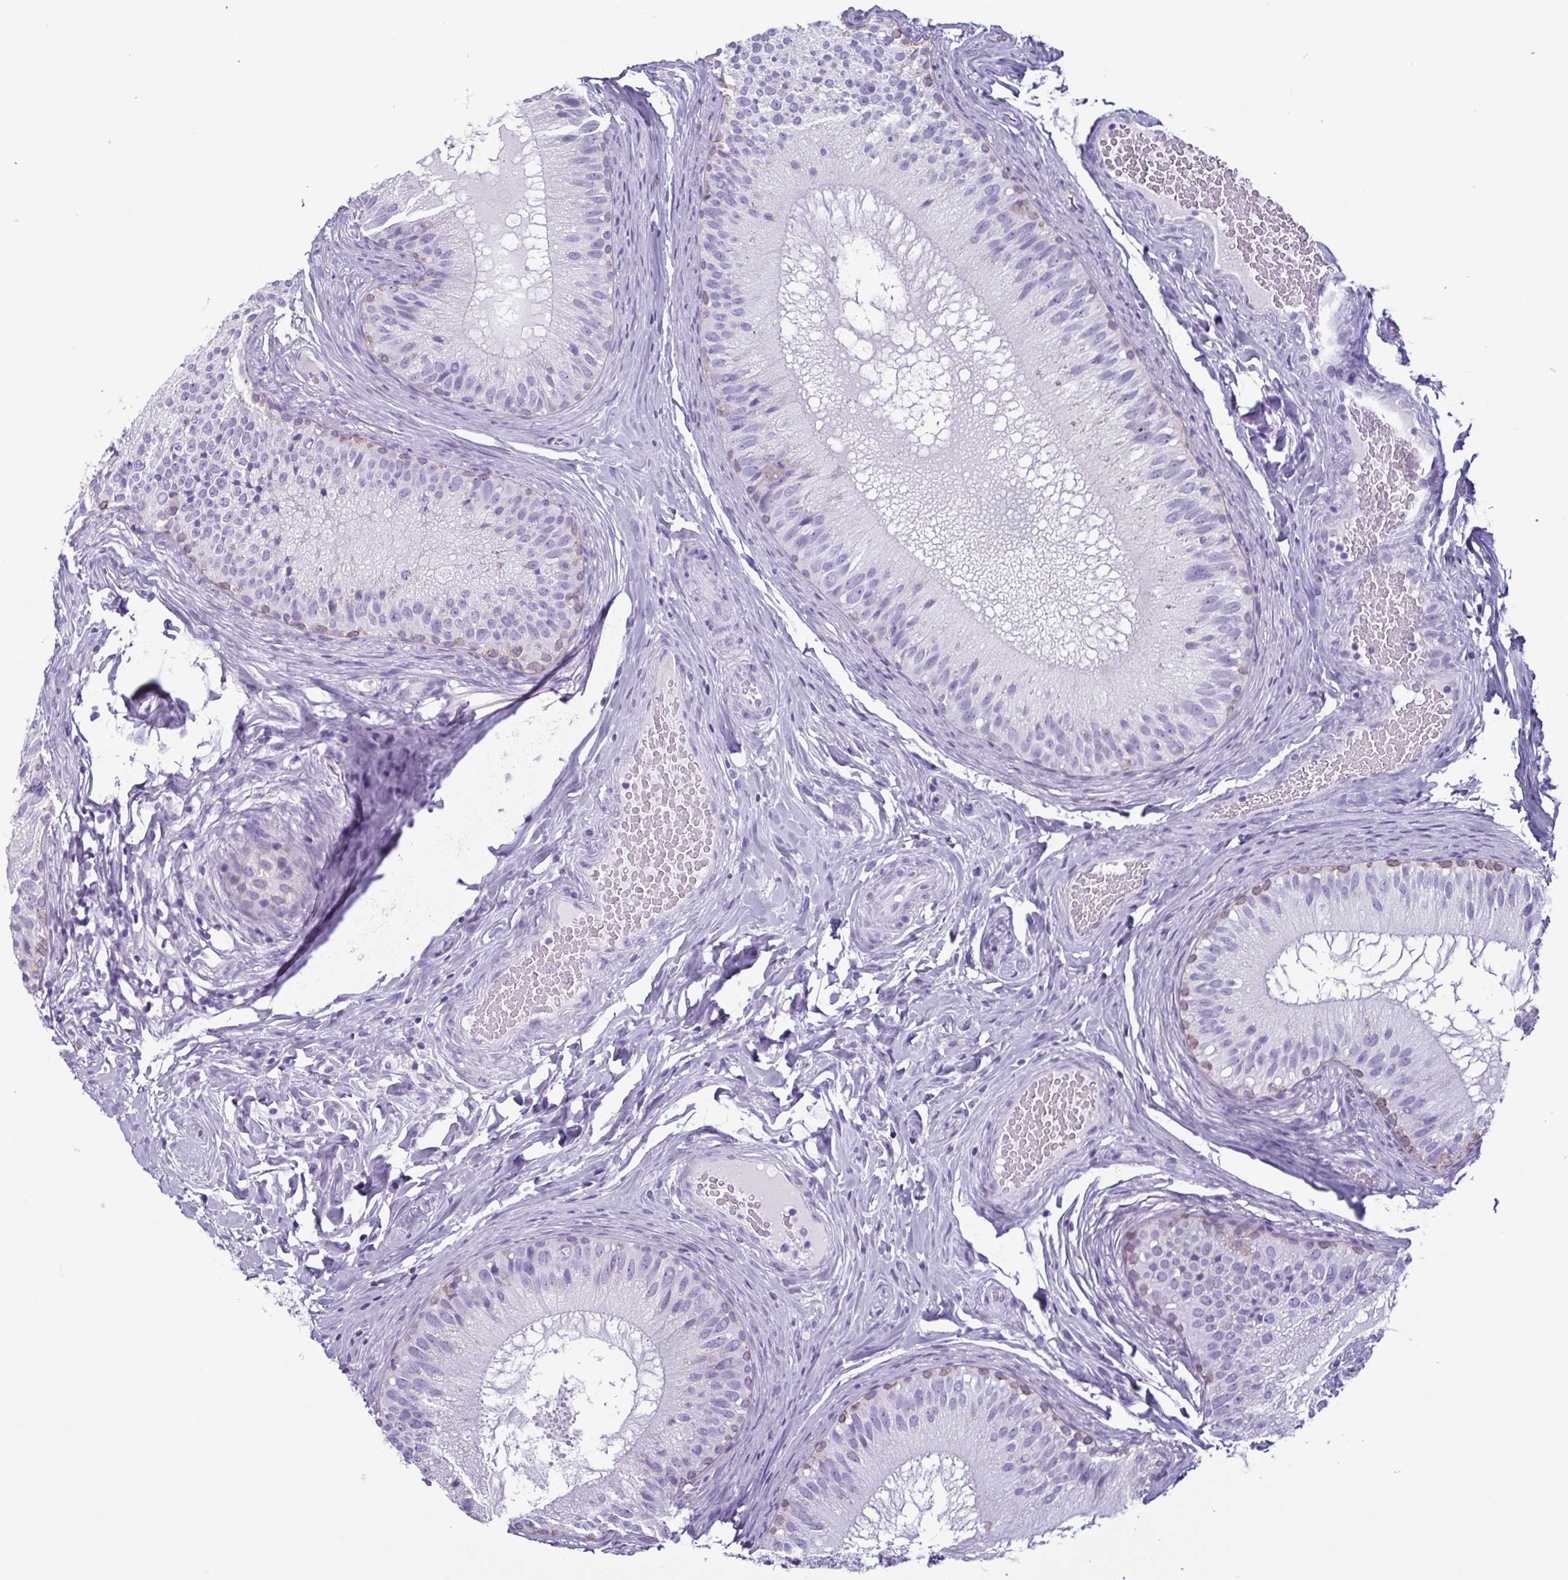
{"staining": {"intensity": "moderate", "quantity": "<25%", "location": "cytoplasmic/membranous"}, "tissue": "epididymis", "cell_type": "Glandular cells", "image_type": "normal", "snomed": [{"axis": "morphology", "description": "Normal tissue, NOS"}, {"axis": "topography", "description": "Epididymis"}], "caption": "Epididymis stained with IHC demonstrates moderate cytoplasmic/membranous positivity in approximately <25% of glandular cells. (DAB IHC, brown staining for protein, blue staining for nuclei).", "gene": "KRT10", "patient": {"sex": "male", "age": 34}}